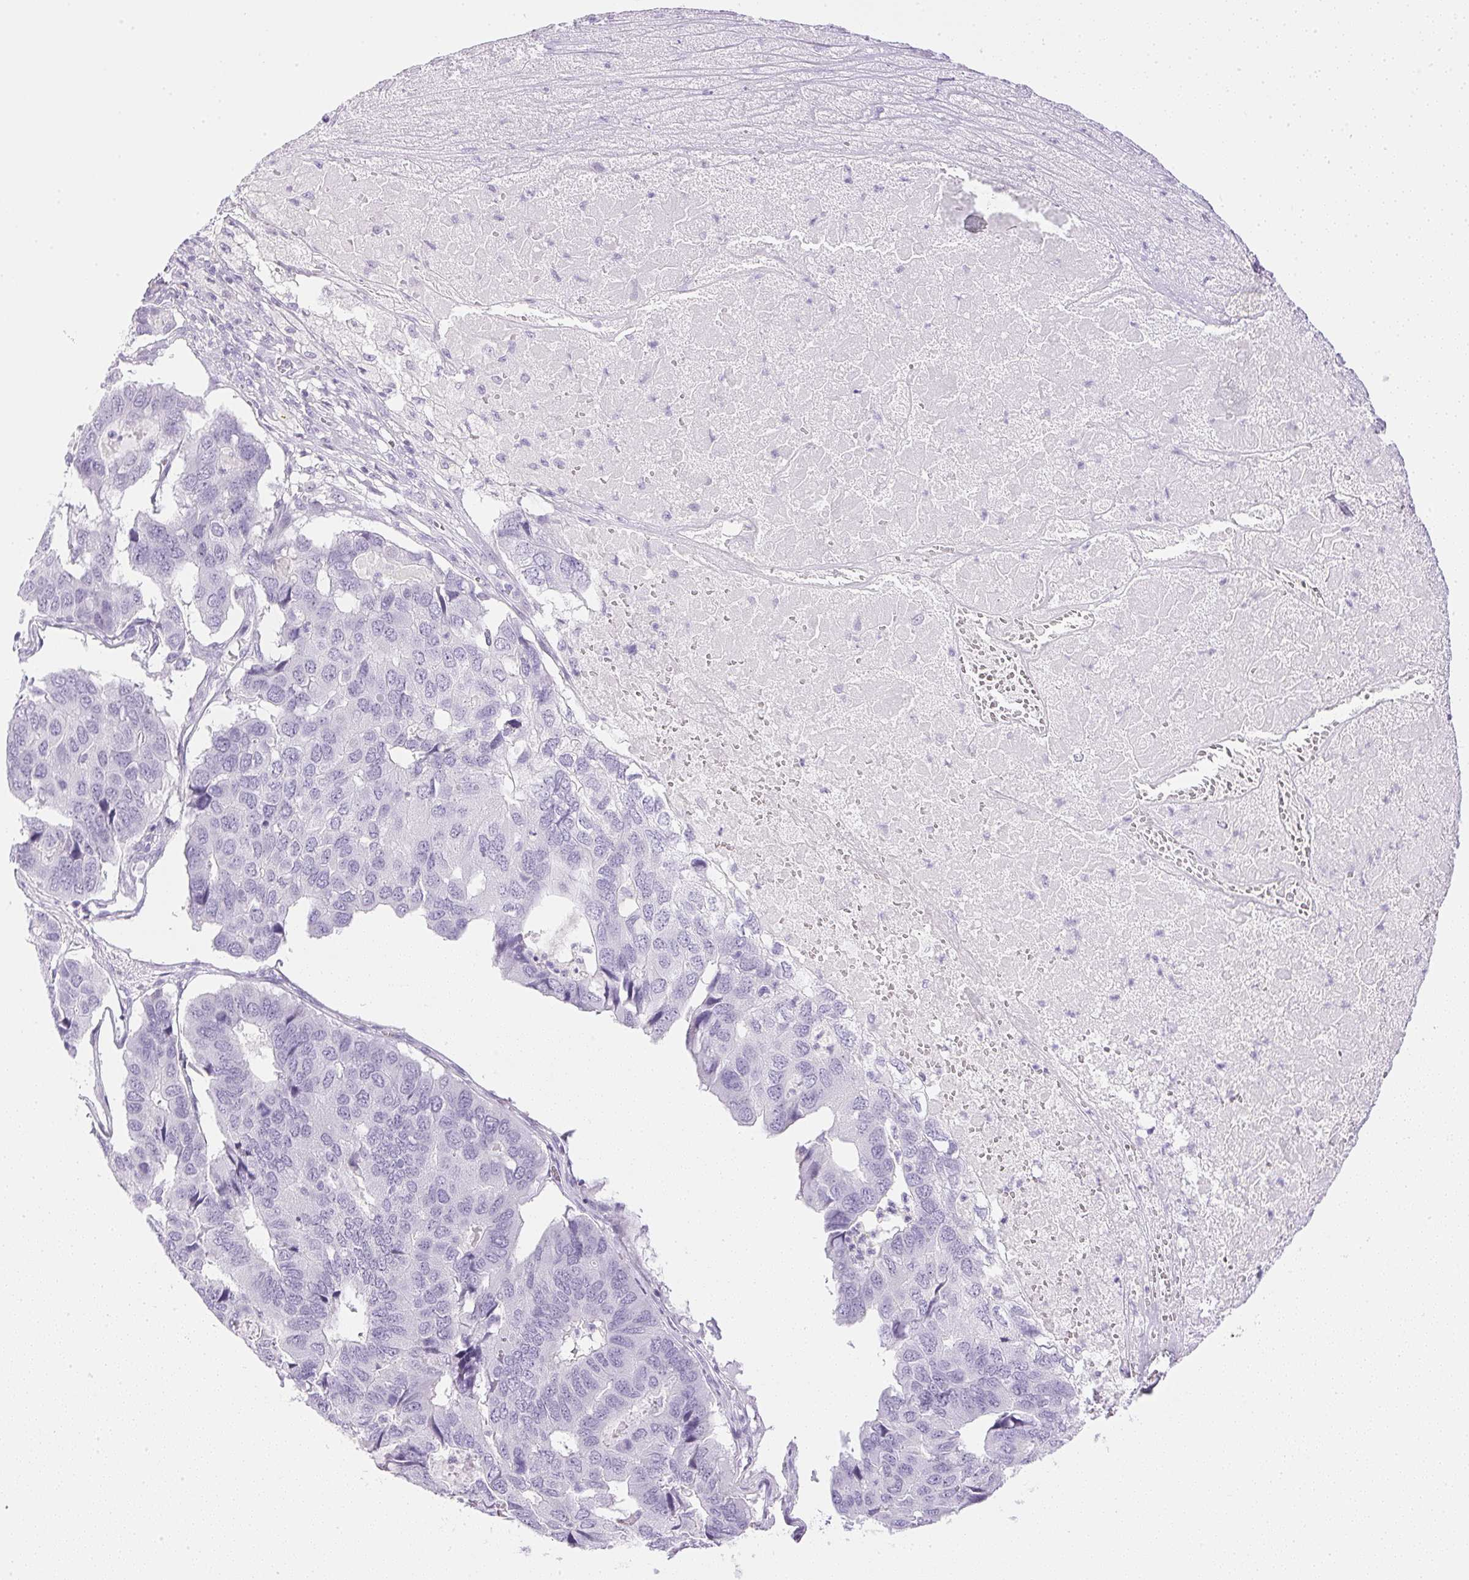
{"staining": {"intensity": "negative", "quantity": "none", "location": "none"}, "tissue": "pancreatic cancer", "cell_type": "Tumor cells", "image_type": "cancer", "snomed": [{"axis": "morphology", "description": "Adenocarcinoma, NOS"}, {"axis": "topography", "description": "Pancreas"}], "caption": "Immunohistochemistry (IHC) image of human pancreatic cancer (adenocarcinoma) stained for a protein (brown), which displays no positivity in tumor cells.", "gene": "CPB1", "patient": {"sex": "male", "age": 50}}